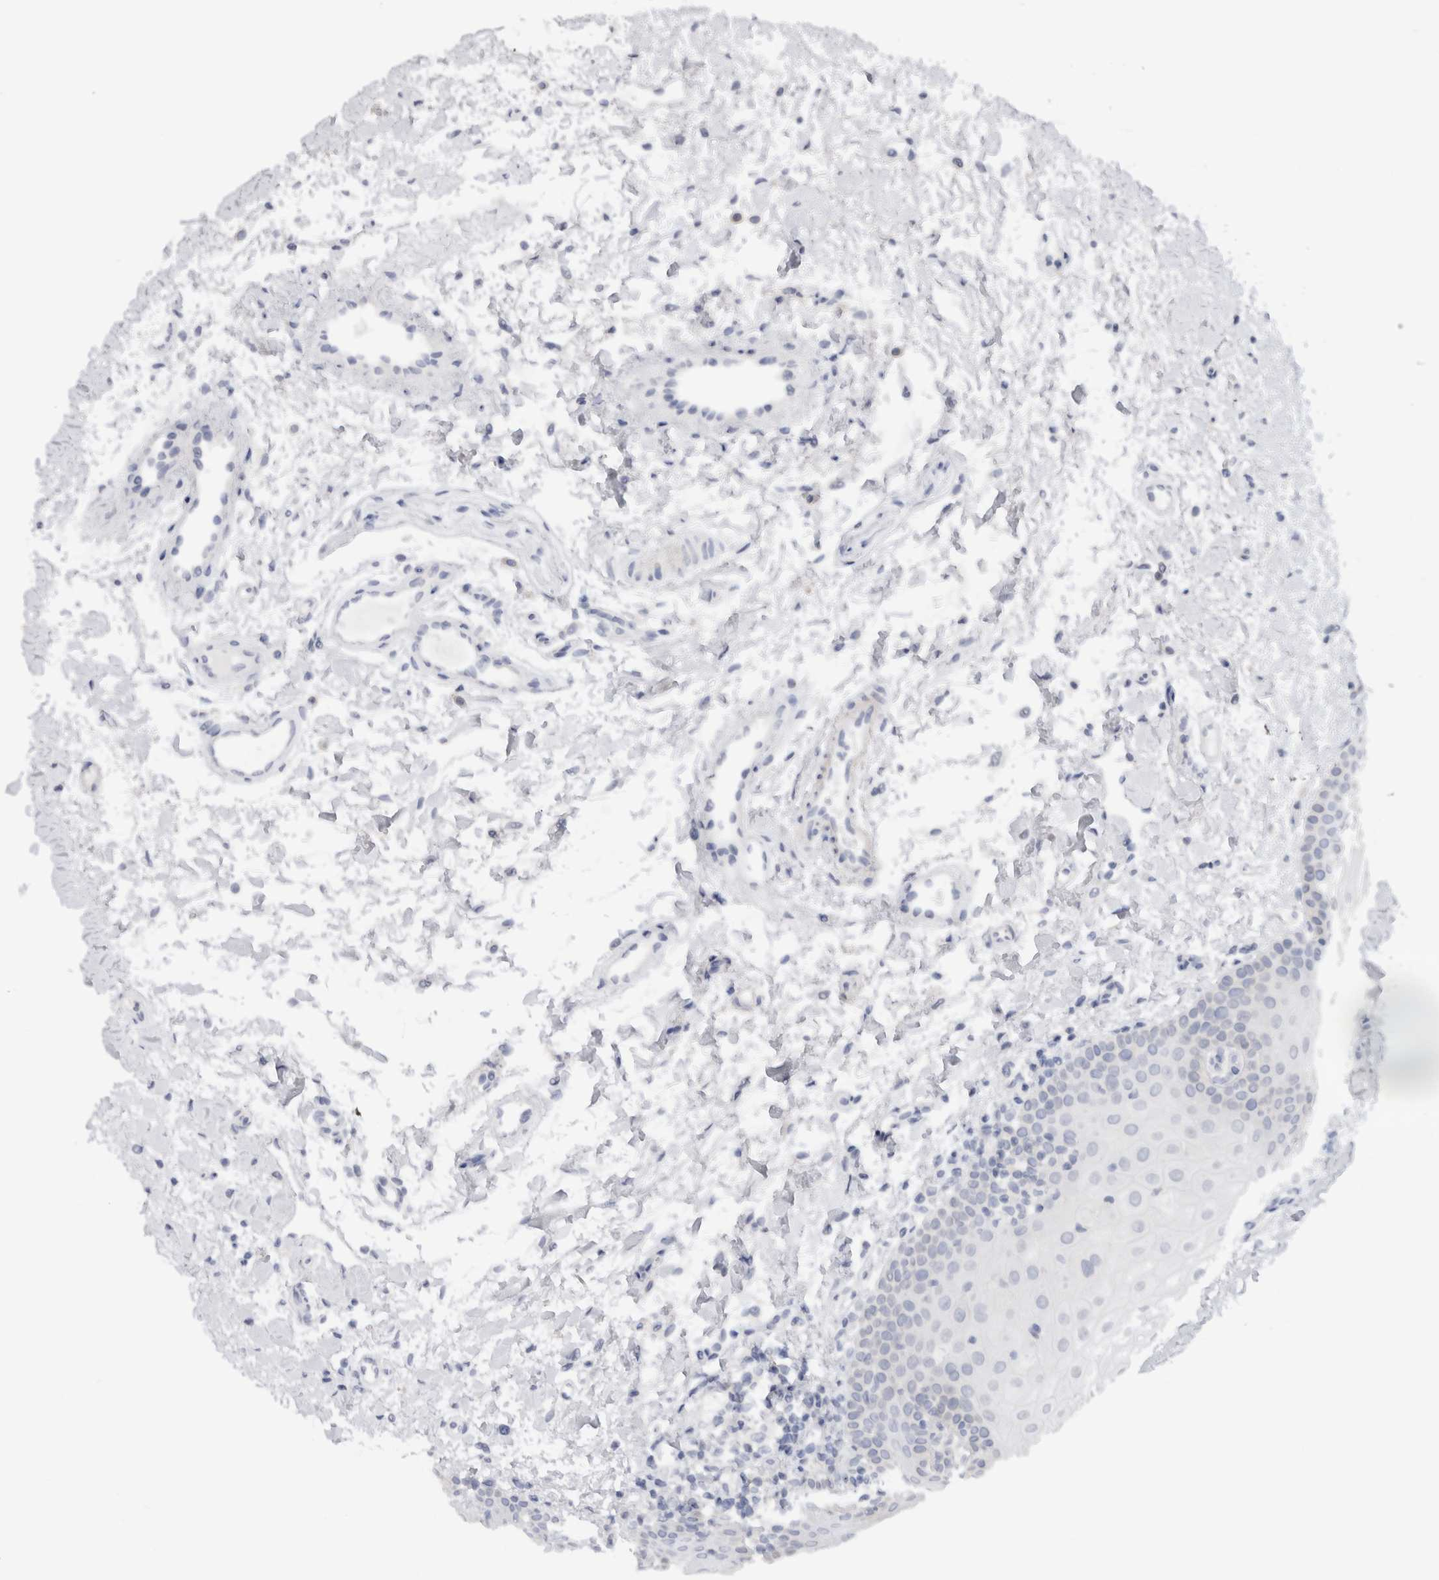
{"staining": {"intensity": "negative", "quantity": "none", "location": "none"}, "tissue": "oral mucosa", "cell_type": "Squamous epithelial cells", "image_type": "normal", "snomed": [{"axis": "morphology", "description": "Normal tissue, NOS"}, {"axis": "topography", "description": "Skin"}, {"axis": "topography", "description": "Oral tissue"}], "caption": "DAB (3,3'-diaminobenzidine) immunohistochemical staining of unremarkable human oral mucosa demonstrates no significant staining in squamous epithelial cells.", "gene": "C9orf50", "patient": {"sex": "male", "age": 84}}